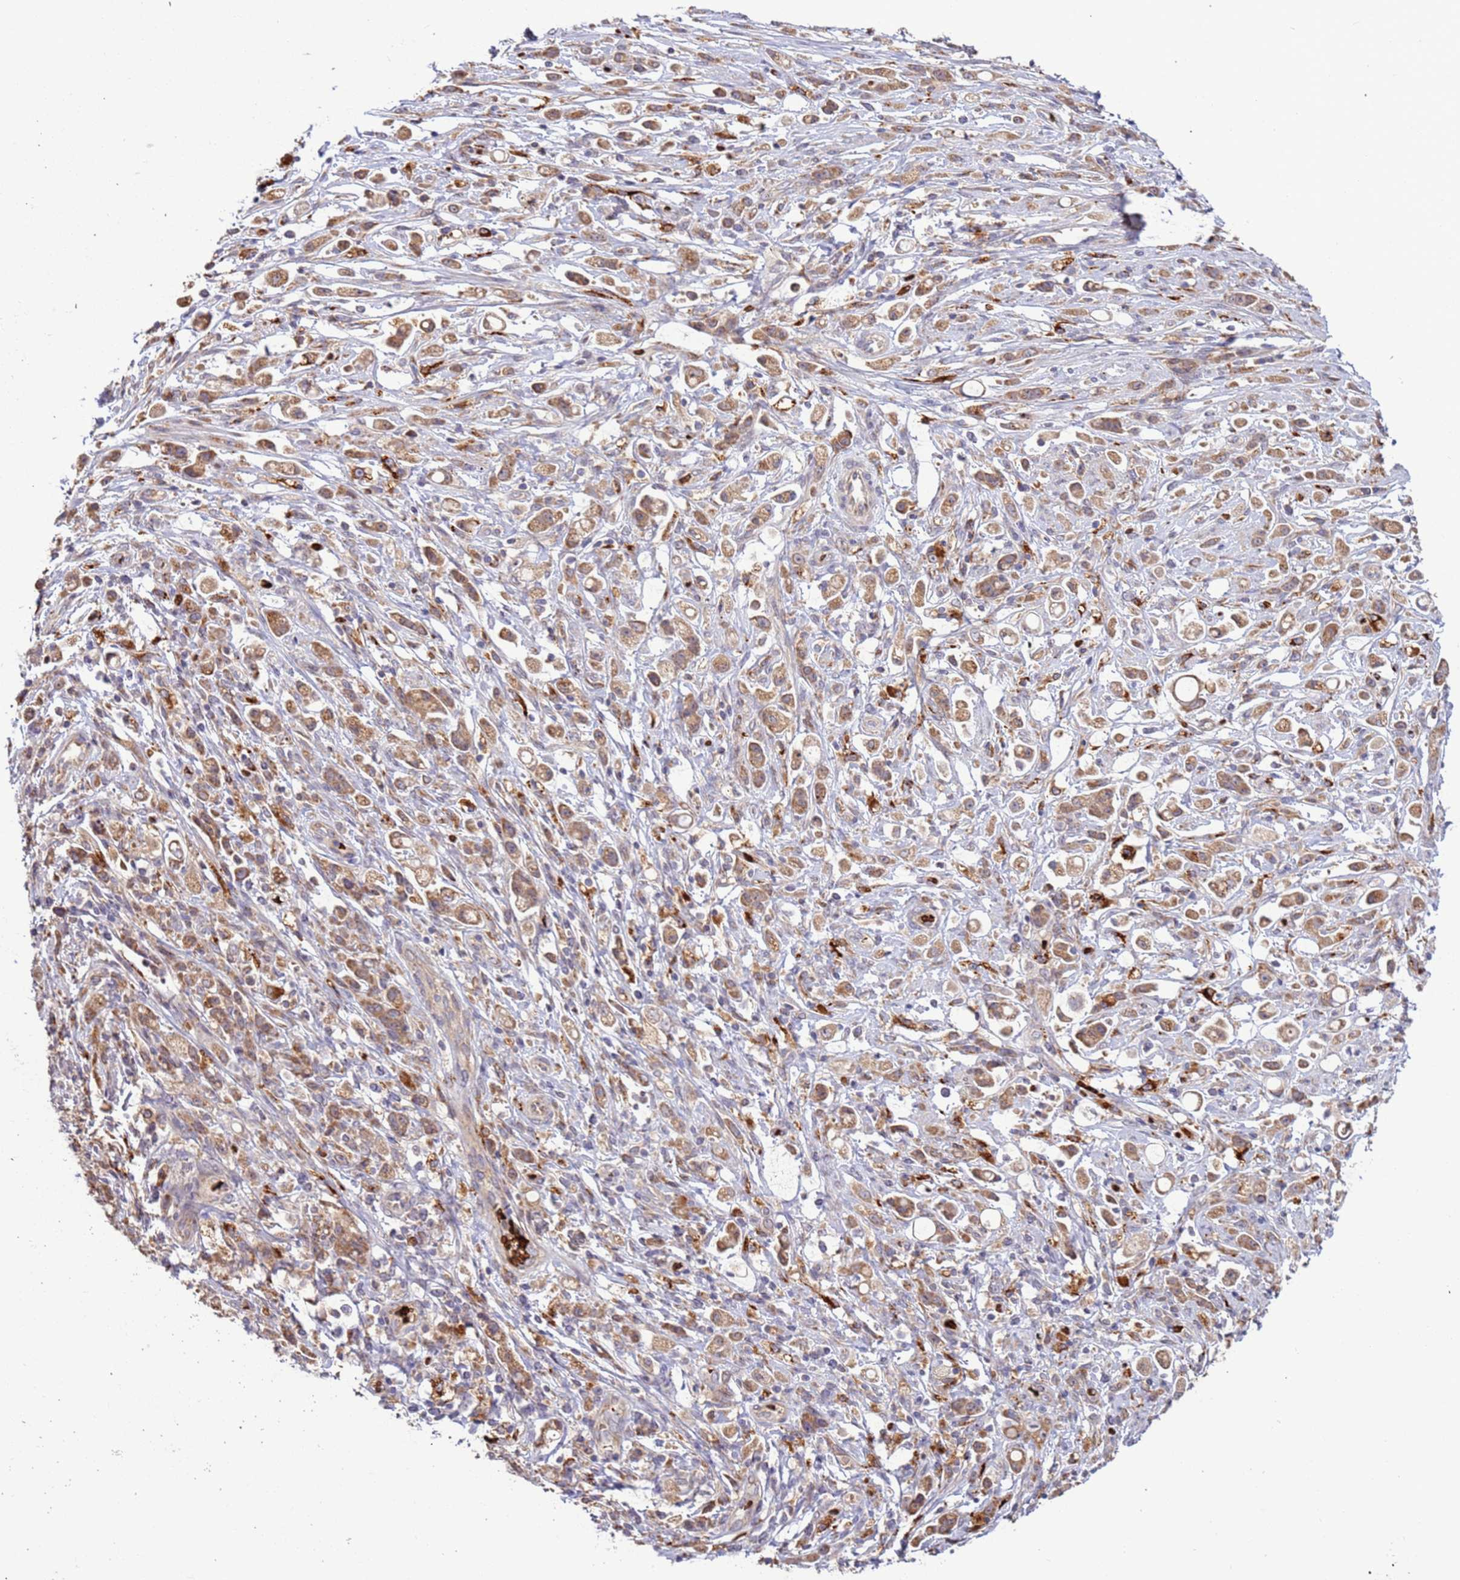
{"staining": {"intensity": "moderate", "quantity": ">75%", "location": "cytoplasmic/membranous"}, "tissue": "stomach cancer", "cell_type": "Tumor cells", "image_type": "cancer", "snomed": [{"axis": "morphology", "description": "Adenocarcinoma, NOS"}, {"axis": "topography", "description": "Stomach"}], "caption": "Stomach cancer (adenocarcinoma) was stained to show a protein in brown. There is medium levels of moderate cytoplasmic/membranous staining in approximately >75% of tumor cells.", "gene": "VPS36", "patient": {"sex": "female", "age": 60}}